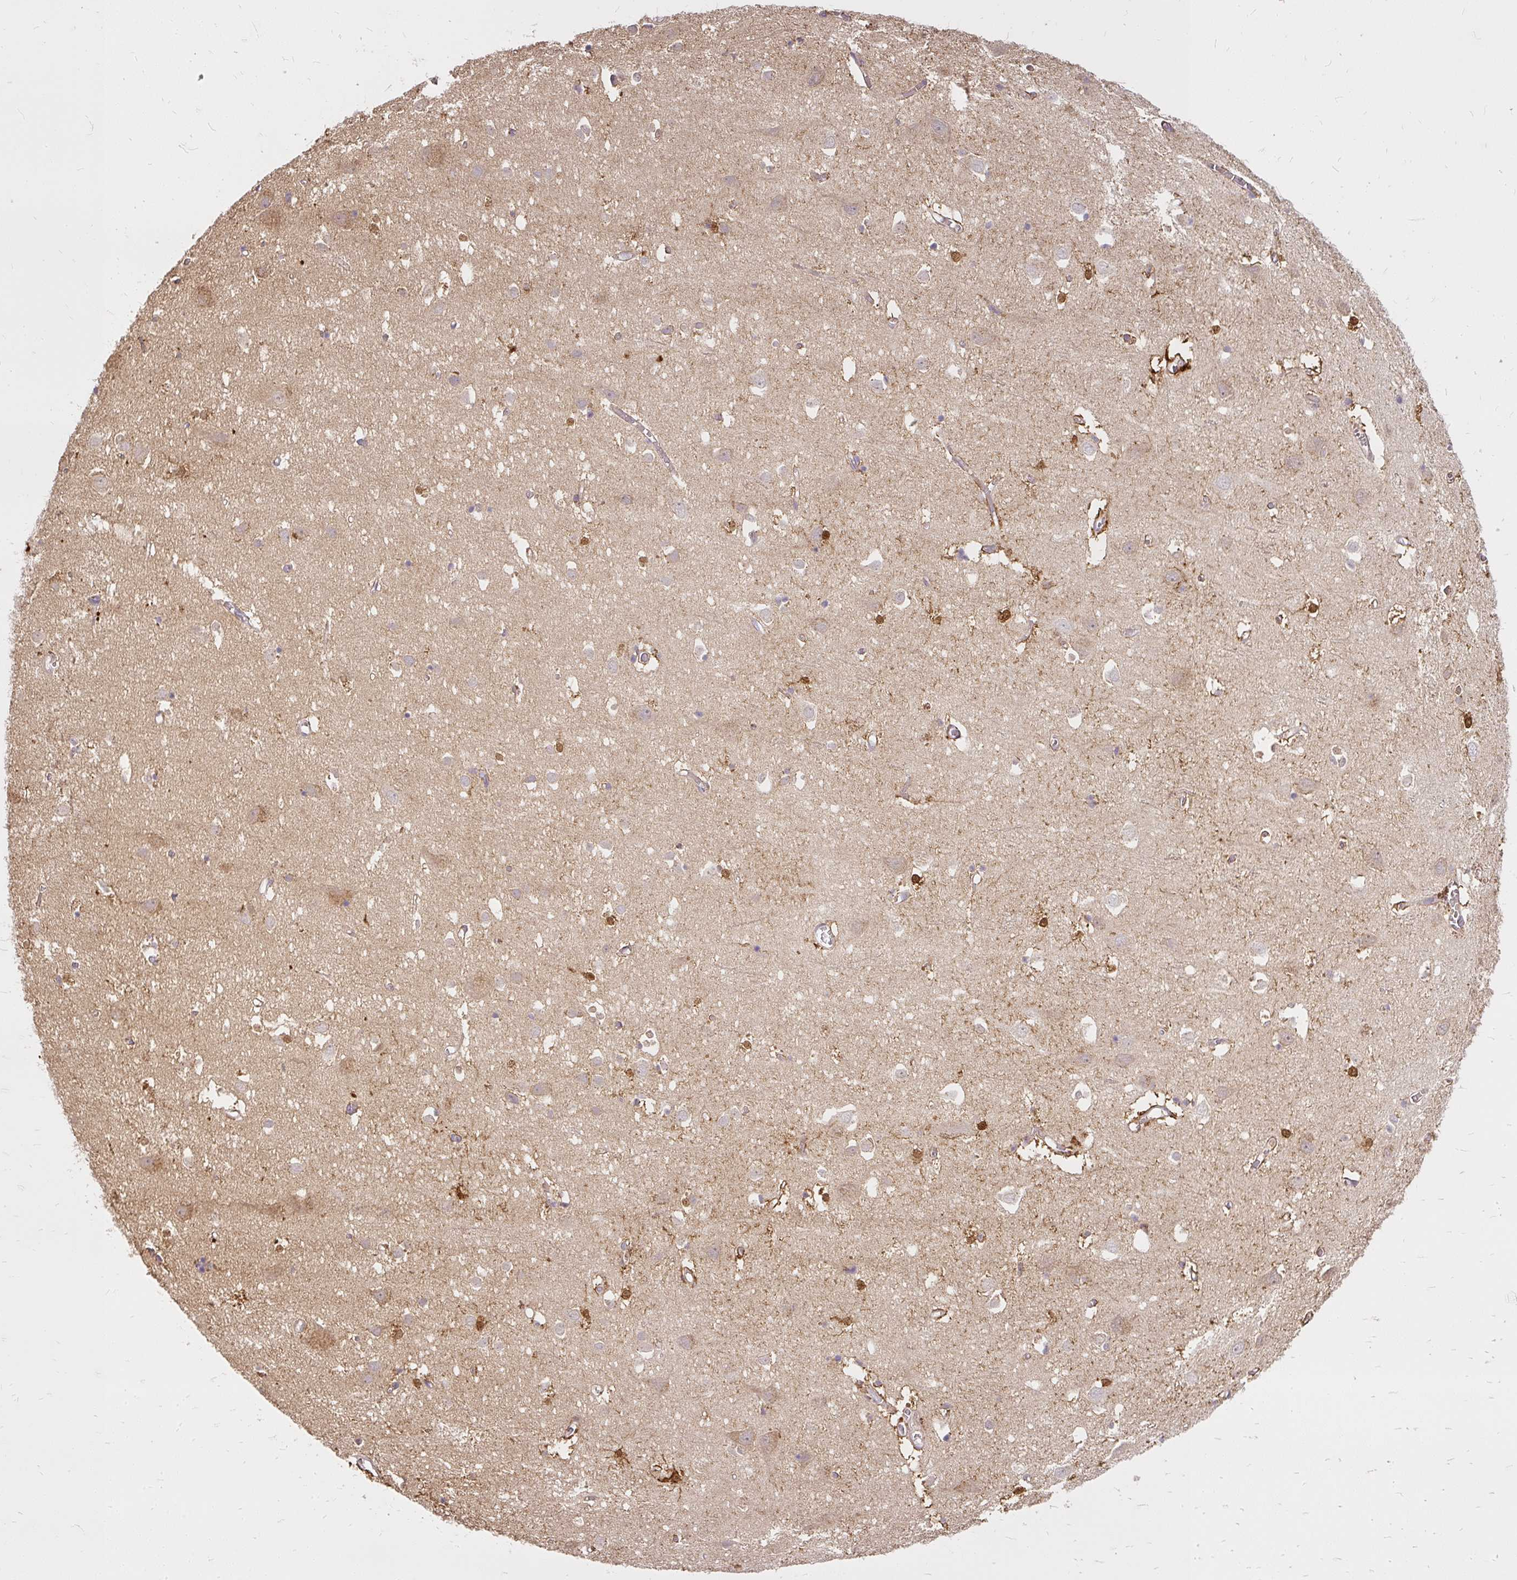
{"staining": {"intensity": "moderate", "quantity": ">75%", "location": "cytoplasmic/membranous"}, "tissue": "cerebral cortex", "cell_type": "Endothelial cells", "image_type": "normal", "snomed": [{"axis": "morphology", "description": "Normal tissue, NOS"}, {"axis": "topography", "description": "Cerebral cortex"}], "caption": "Benign cerebral cortex exhibits moderate cytoplasmic/membranous staining in about >75% of endothelial cells, visualized by immunohistochemistry.", "gene": "AP5S1", "patient": {"sex": "male", "age": 70}}